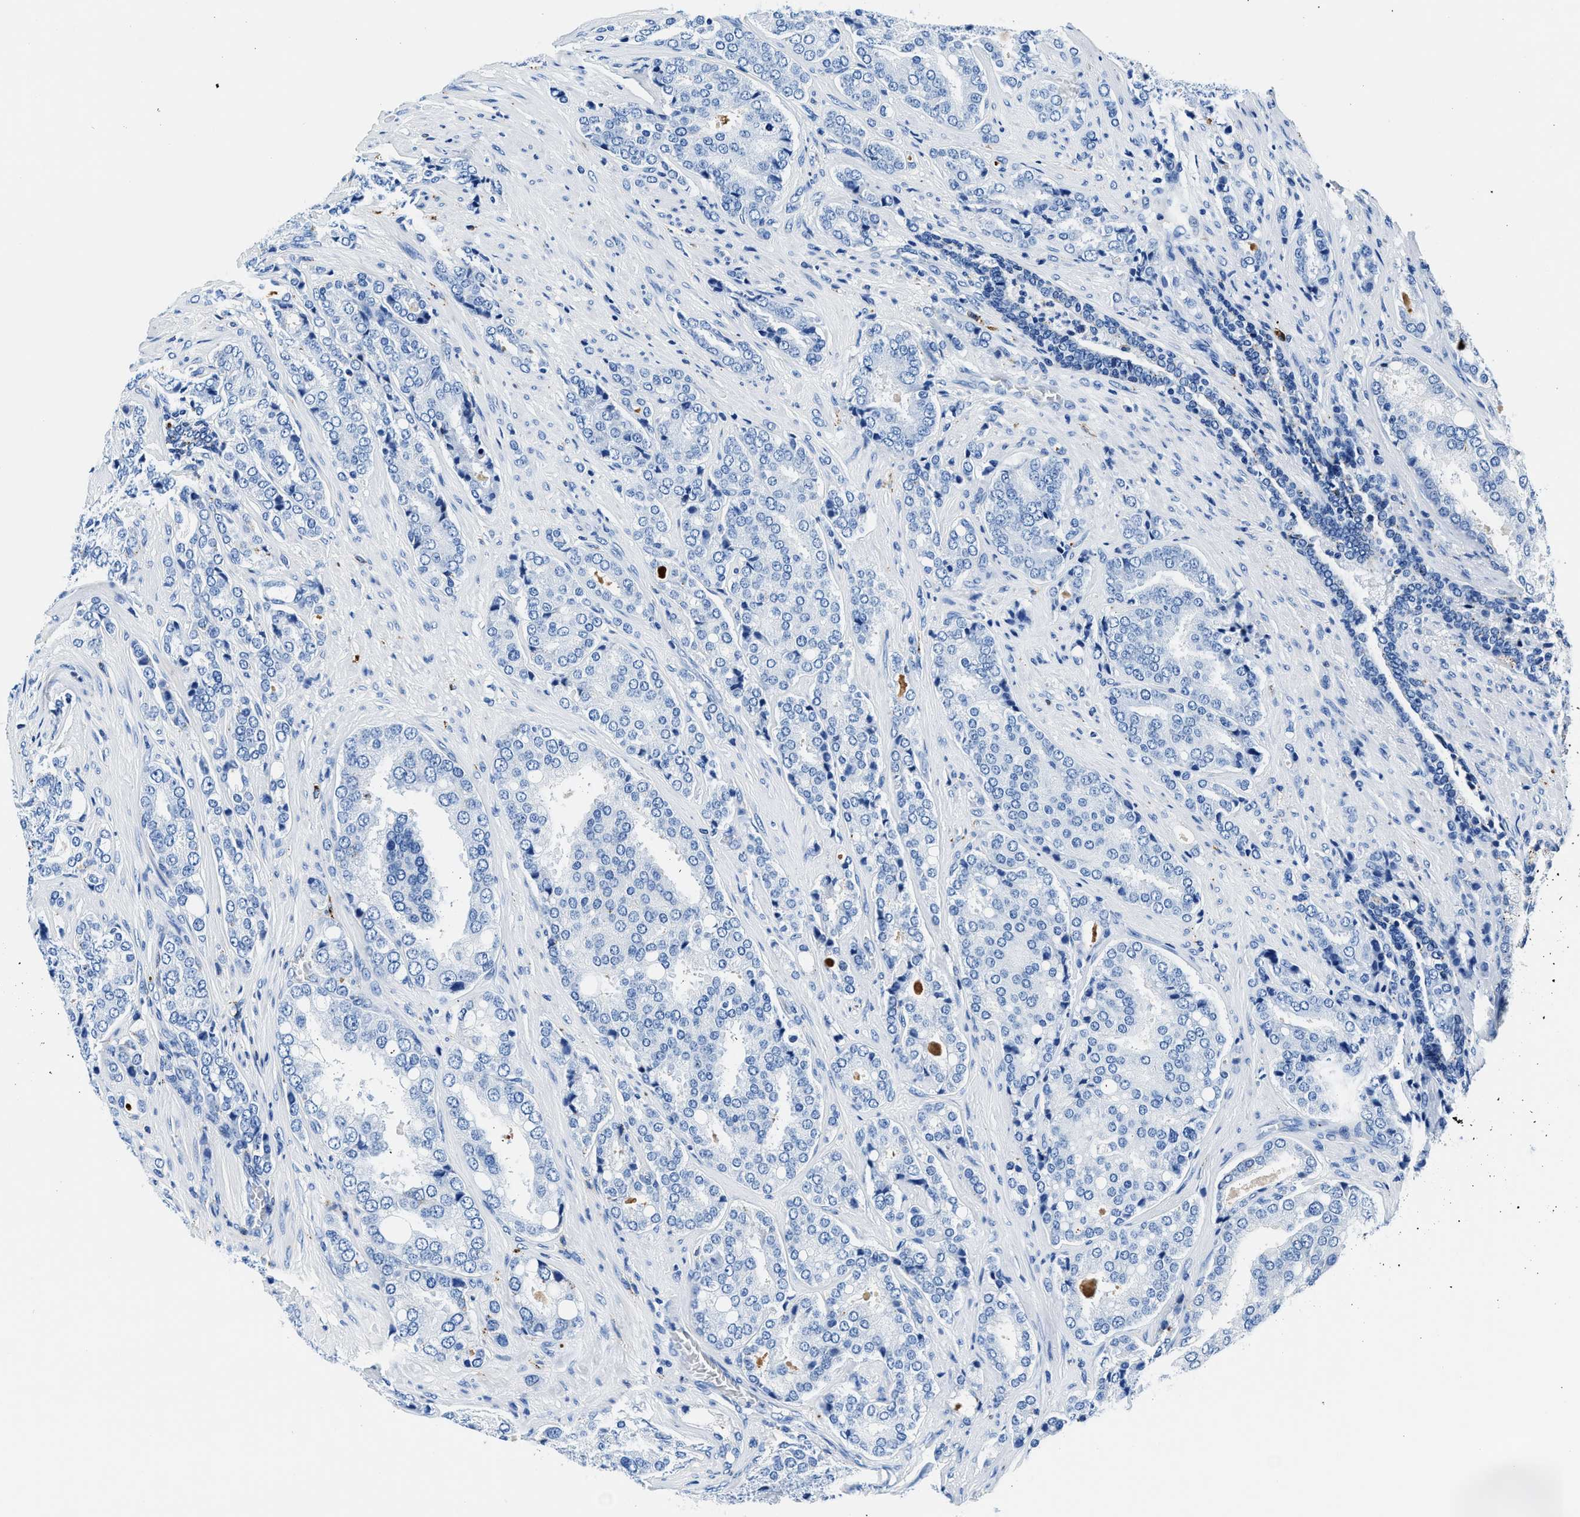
{"staining": {"intensity": "negative", "quantity": "none", "location": "none"}, "tissue": "prostate cancer", "cell_type": "Tumor cells", "image_type": "cancer", "snomed": [{"axis": "morphology", "description": "Adenocarcinoma, High grade"}, {"axis": "topography", "description": "Prostate"}], "caption": "High magnification brightfield microscopy of prostate cancer (high-grade adenocarcinoma) stained with DAB (3,3'-diaminobenzidine) (brown) and counterstained with hematoxylin (blue): tumor cells show no significant expression.", "gene": "OR14K1", "patient": {"sex": "male", "age": 50}}